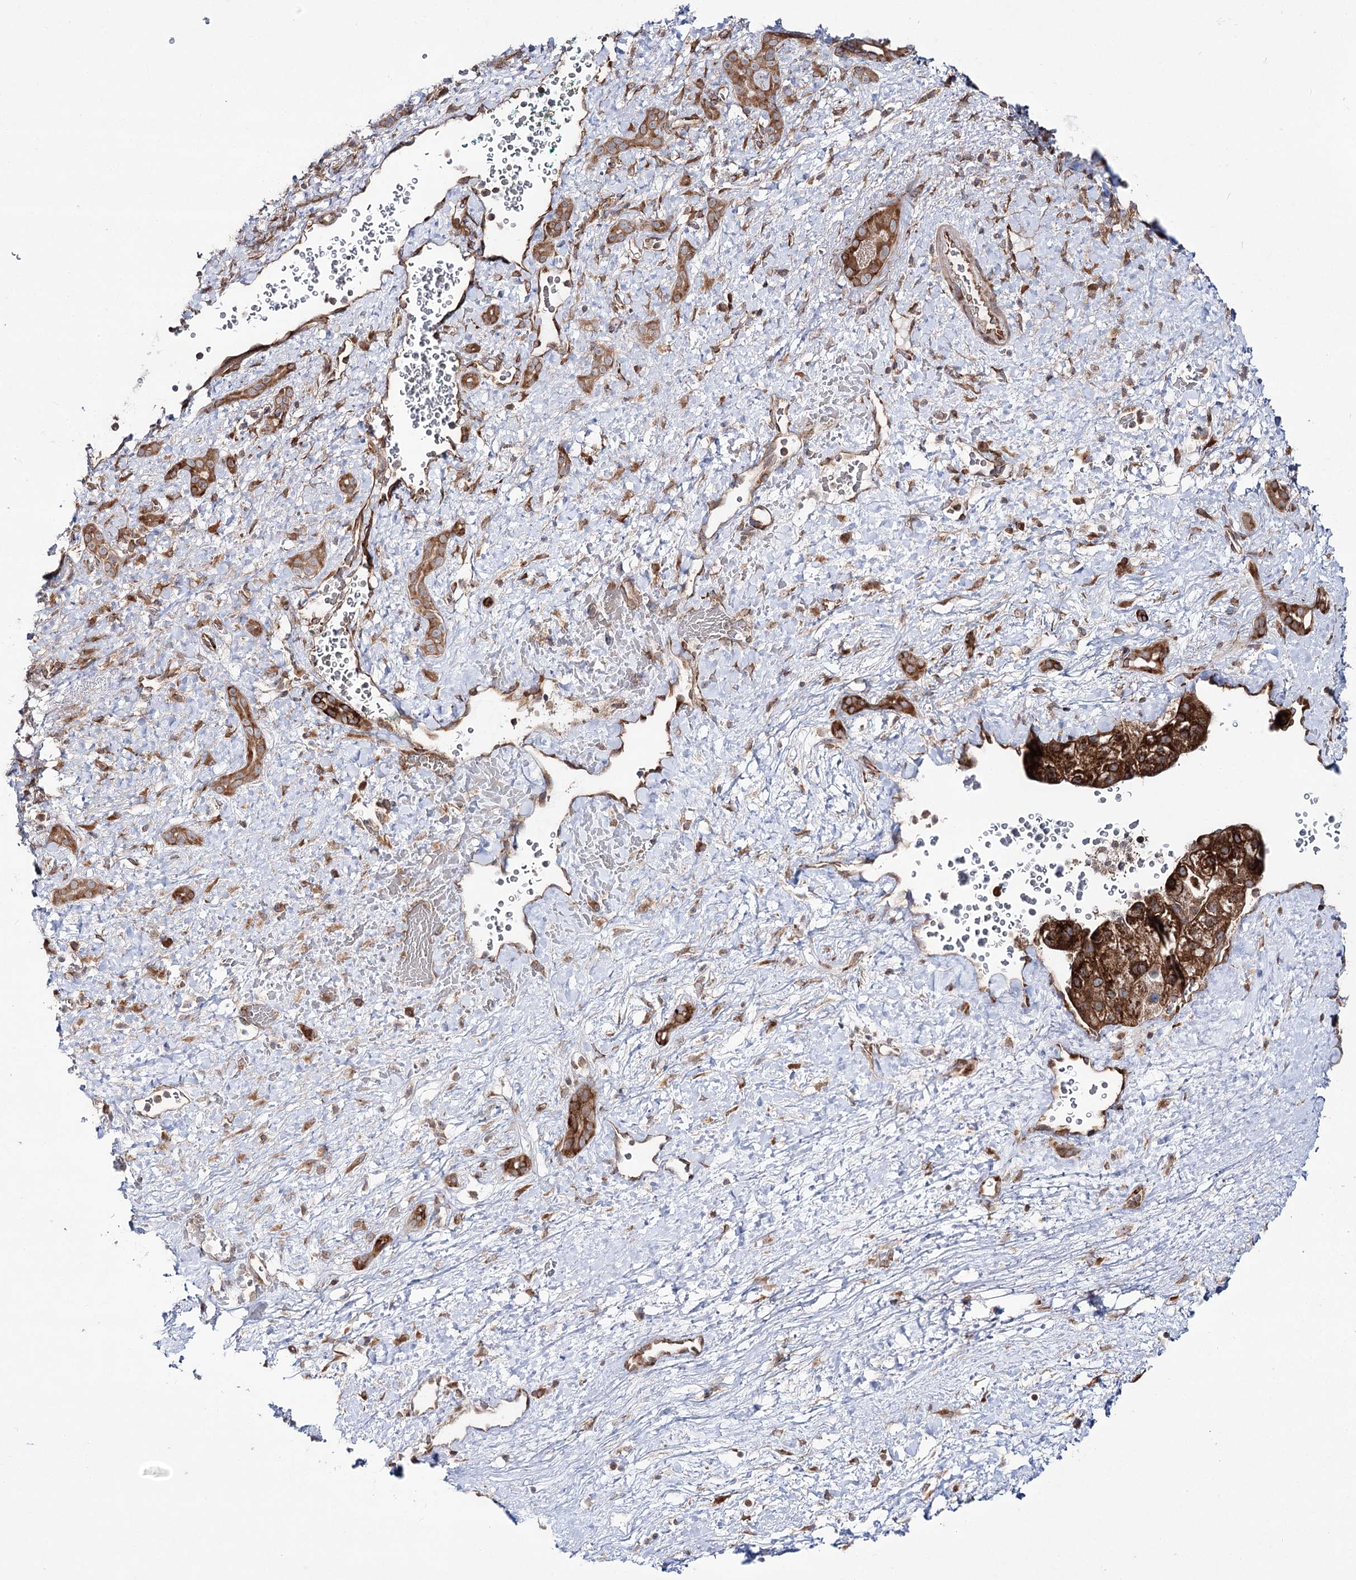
{"staining": {"intensity": "strong", "quantity": ">75%", "location": "cytoplasmic/membranous"}, "tissue": "liver cancer", "cell_type": "Tumor cells", "image_type": "cancer", "snomed": [{"axis": "morphology", "description": "Normal tissue, NOS"}, {"axis": "morphology", "description": "Carcinoma, Hepatocellular, NOS"}, {"axis": "topography", "description": "Liver"}], "caption": "A micrograph of liver cancer (hepatocellular carcinoma) stained for a protein displays strong cytoplasmic/membranous brown staining in tumor cells.", "gene": "VWA2", "patient": {"sex": "male", "age": 57}}